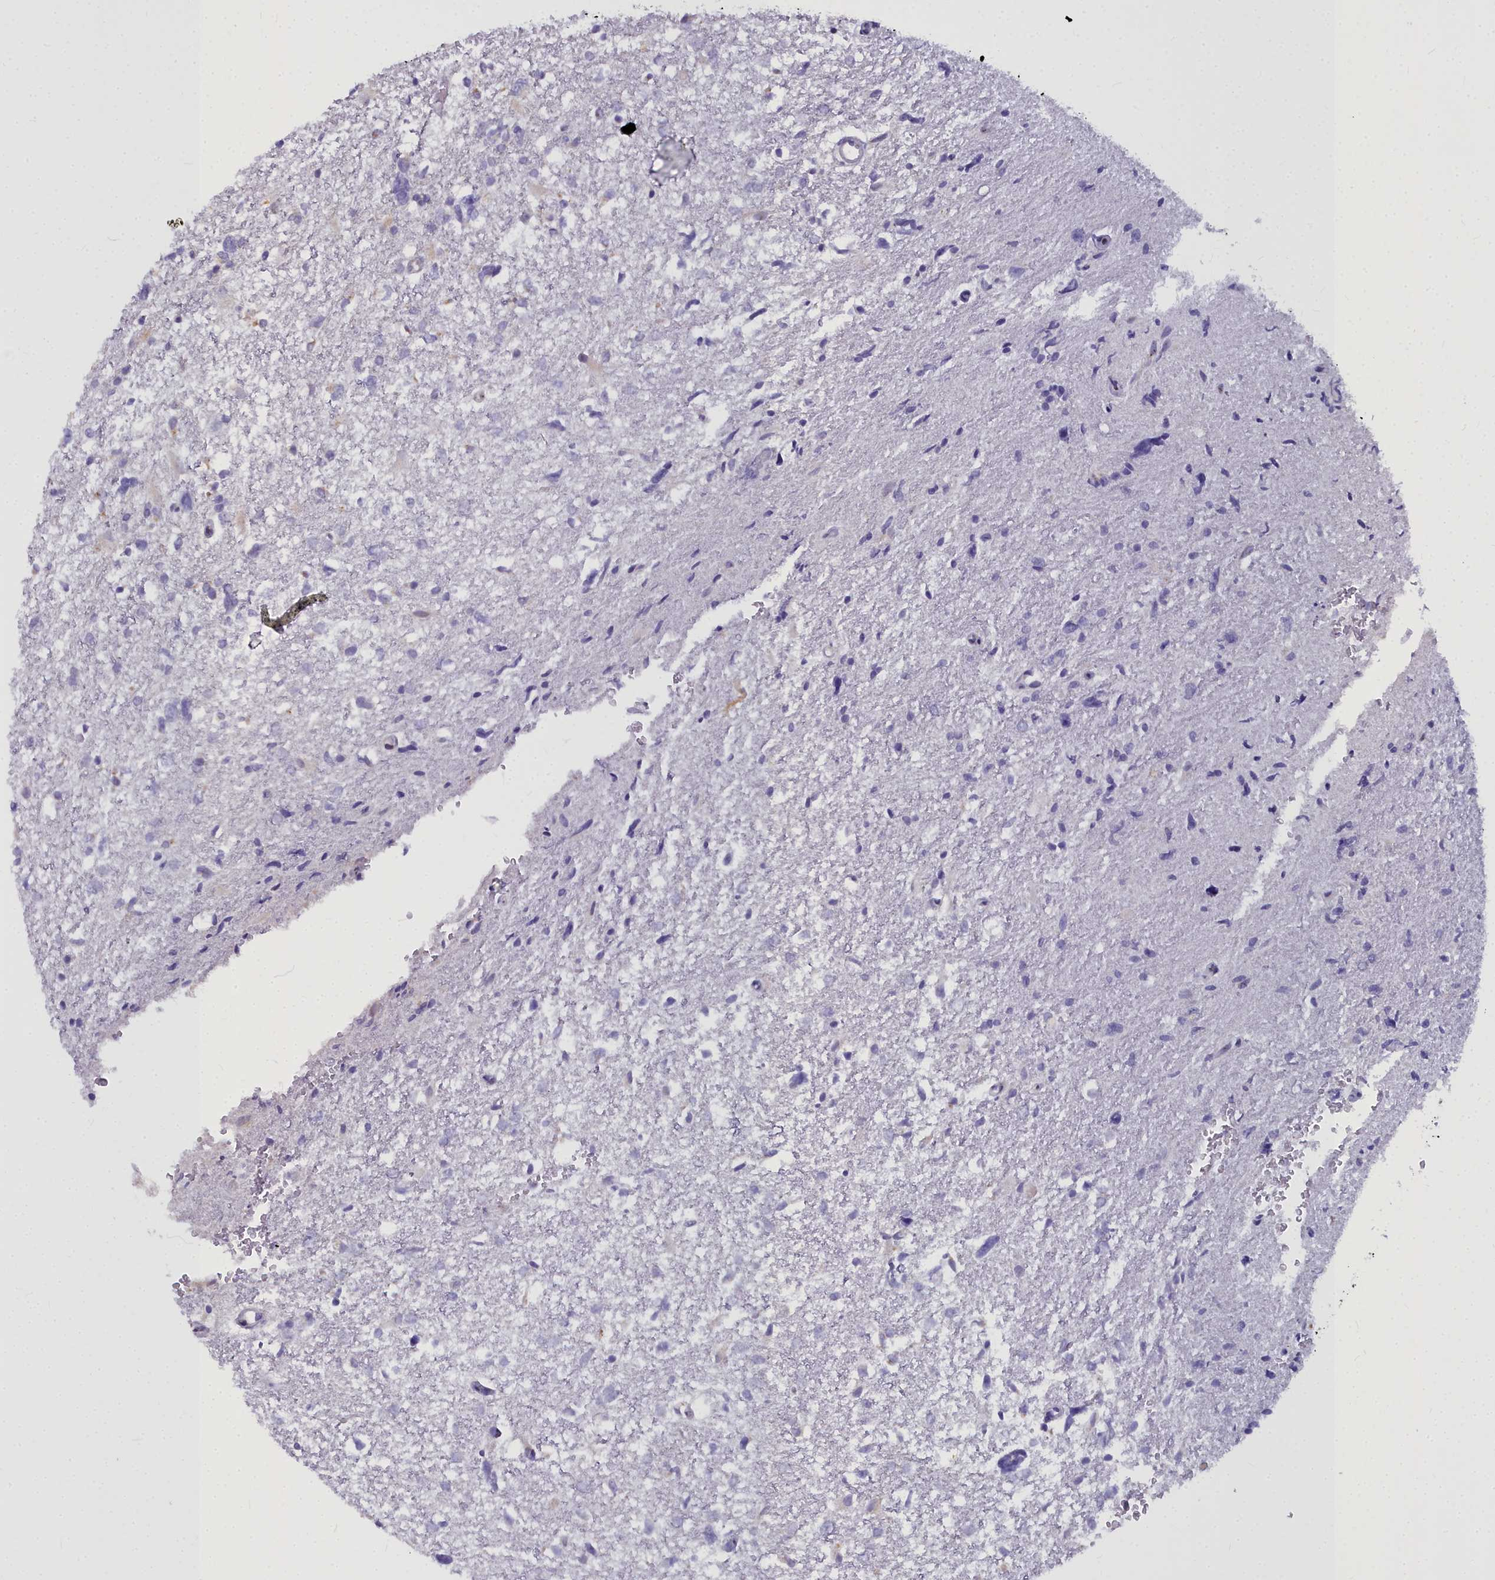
{"staining": {"intensity": "negative", "quantity": "none", "location": "none"}, "tissue": "glioma", "cell_type": "Tumor cells", "image_type": "cancer", "snomed": [{"axis": "morphology", "description": "Glioma, malignant, High grade"}, {"axis": "topography", "description": "Brain"}], "caption": "Immunohistochemical staining of human malignant glioma (high-grade) reveals no significant expression in tumor cells.", "gene": "WDPCP", "patient": {"sex": "male", "age": 61}}